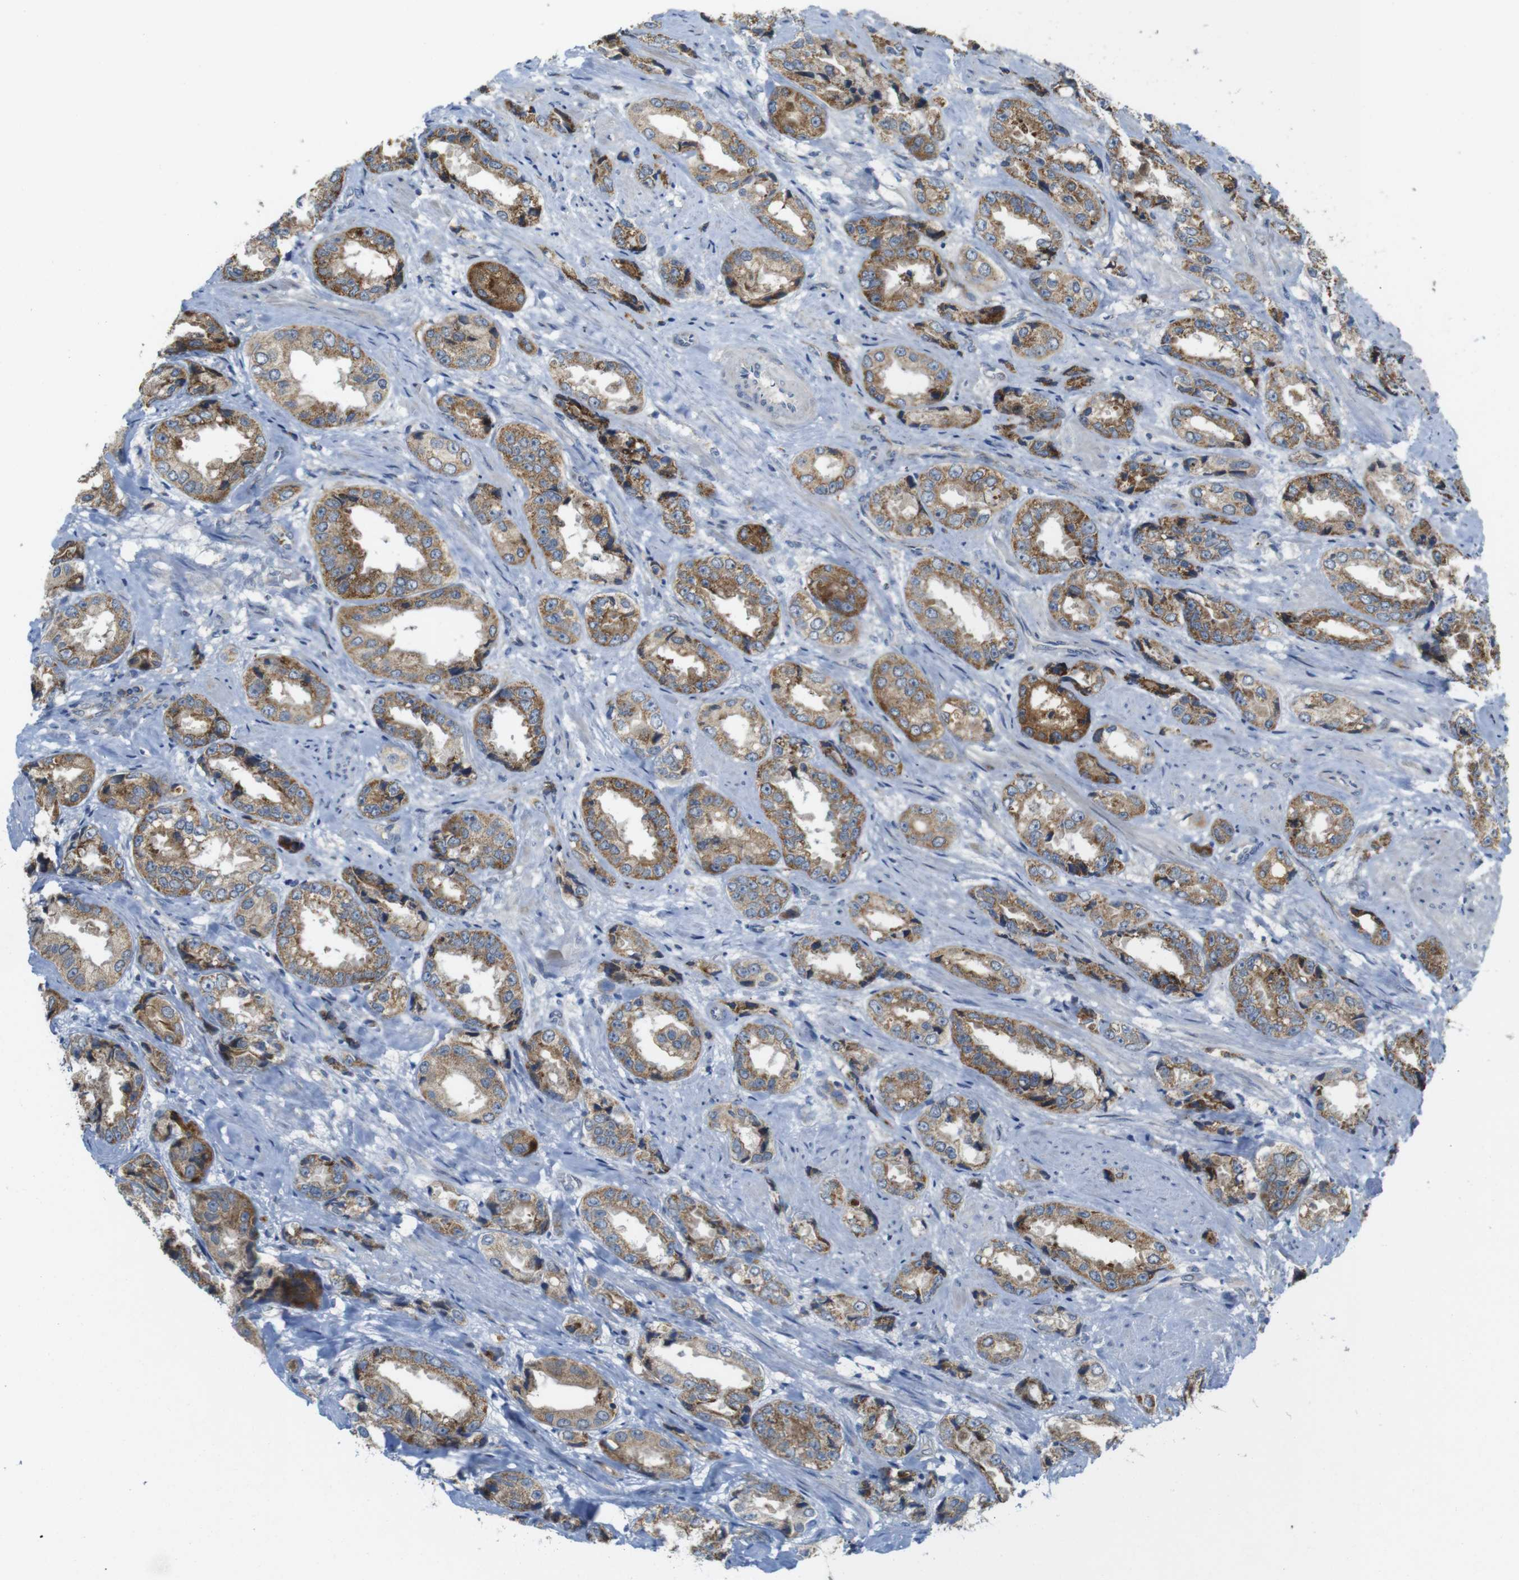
{"staining": {"intensity": "moderate", "quantity": ">75%", "location": "cytoplasmic/membranous"}, "tissue": "prostate cancer", "cell_type": "Tumor cells", "image_type": "cancer", "snomed": [{"axis": "morphology", "description": "Adenocarcinoma, High grade"}, {"axis": "topography", "description": "Prostate"}], "caption": "IHC photomicrograph of neoplastic tissue: human prostate cancer (high-grade adenocarcinoma) stained using IHC demonstrates medium levels of moderate protein expression localized specifically in the cytoplasmic/membranous of tumor cells, appearing as a cytoplasmic/membranous brown color.", "gene": "MARCHF1", "patient": {"sex": "male", "age": 61}}